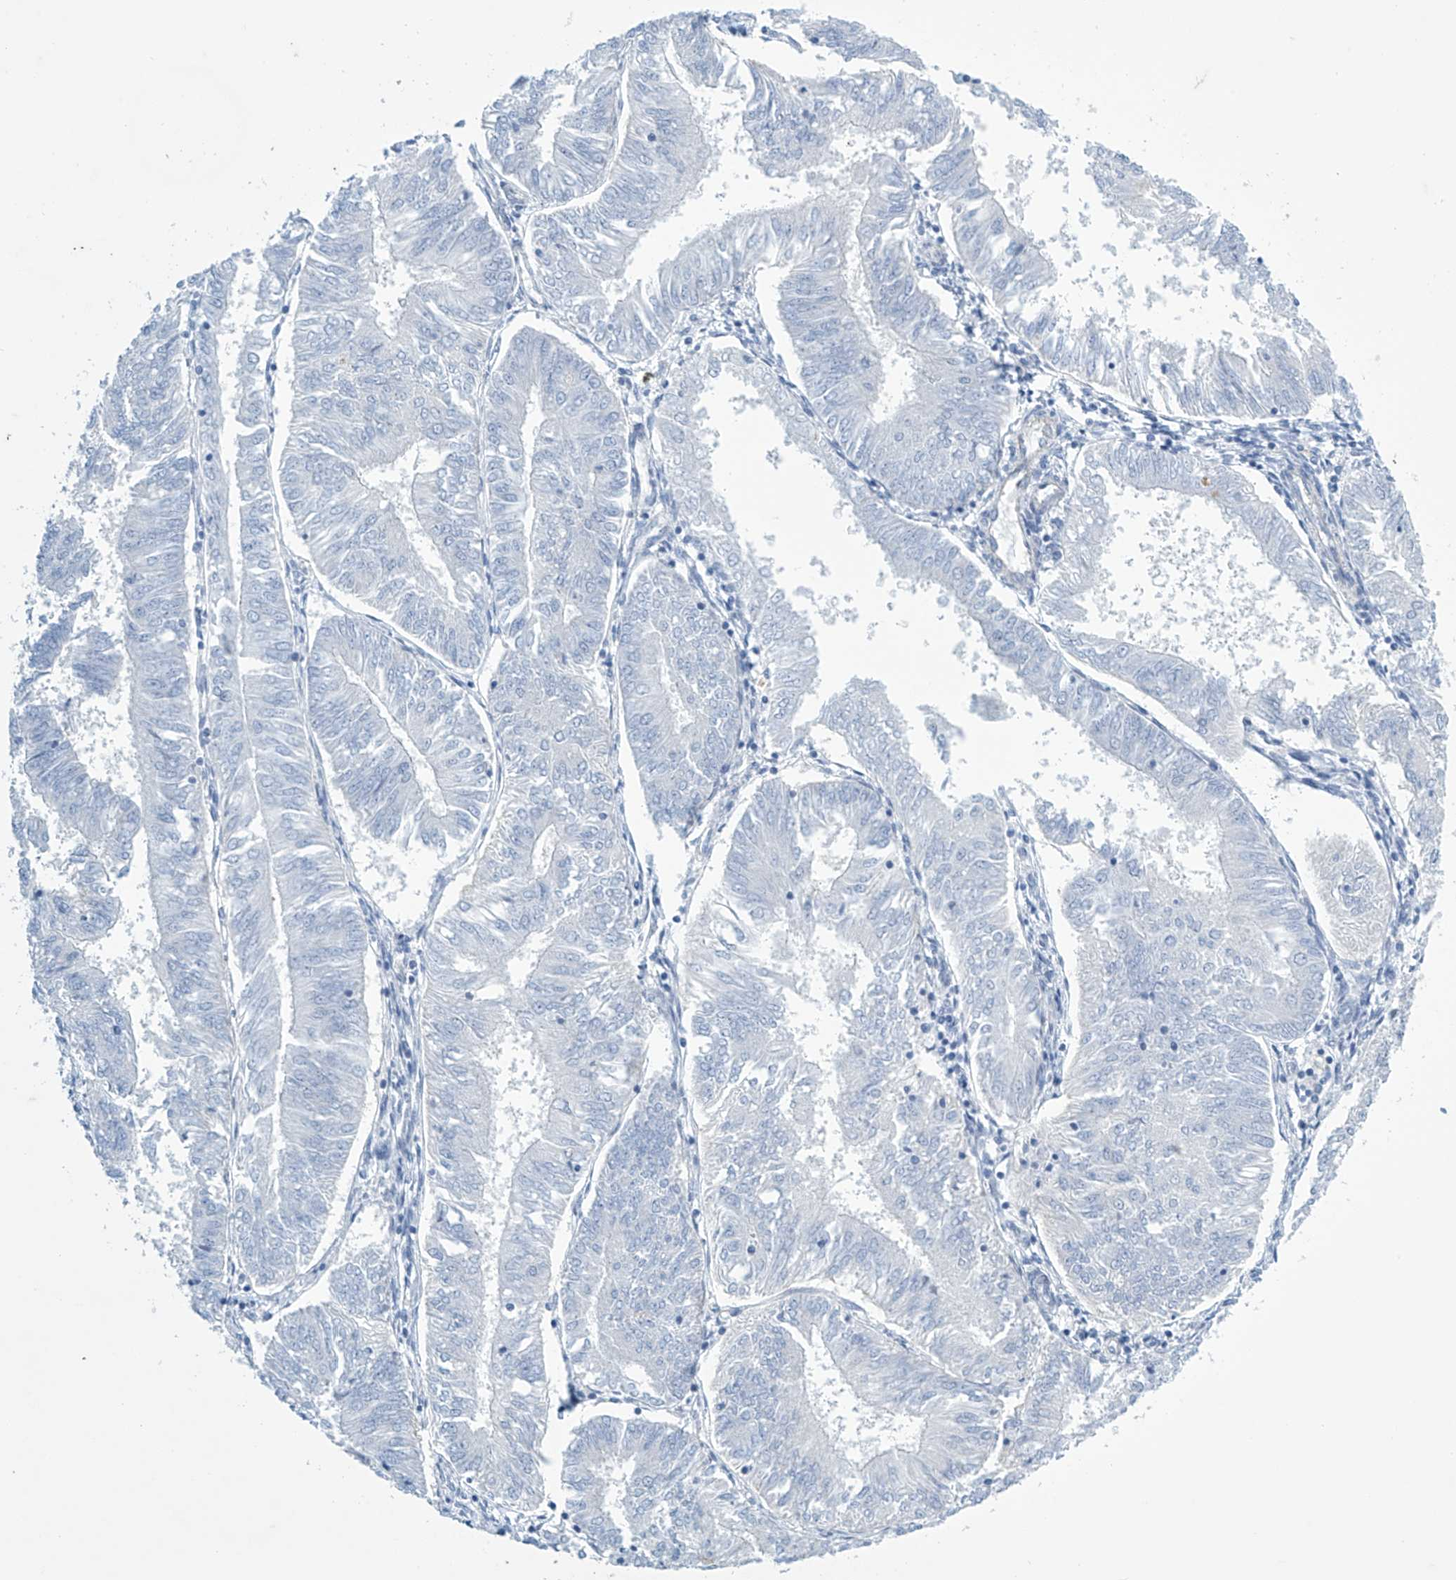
{"staining": {"intensity": "negative", "quantity": "none", "location": "none"}, "tissue": "endometrial cancer", "cell_type": "Tumor cells", "image_type": "cancer", "snomed": [{"axis": "morphology", "description": "Adenocarcinoma, NOS"}, {"axis": "topography", "description": "Endometrium"}], "caption": "IHC of endometrial adenocarcinoma shows no expression in tumor cells. (DAB immunohistochemistry visualized using brightfield microscopy, high magnification).", "gene": "SLC35A5", "patient": {"sex": "female", "age": 58}}